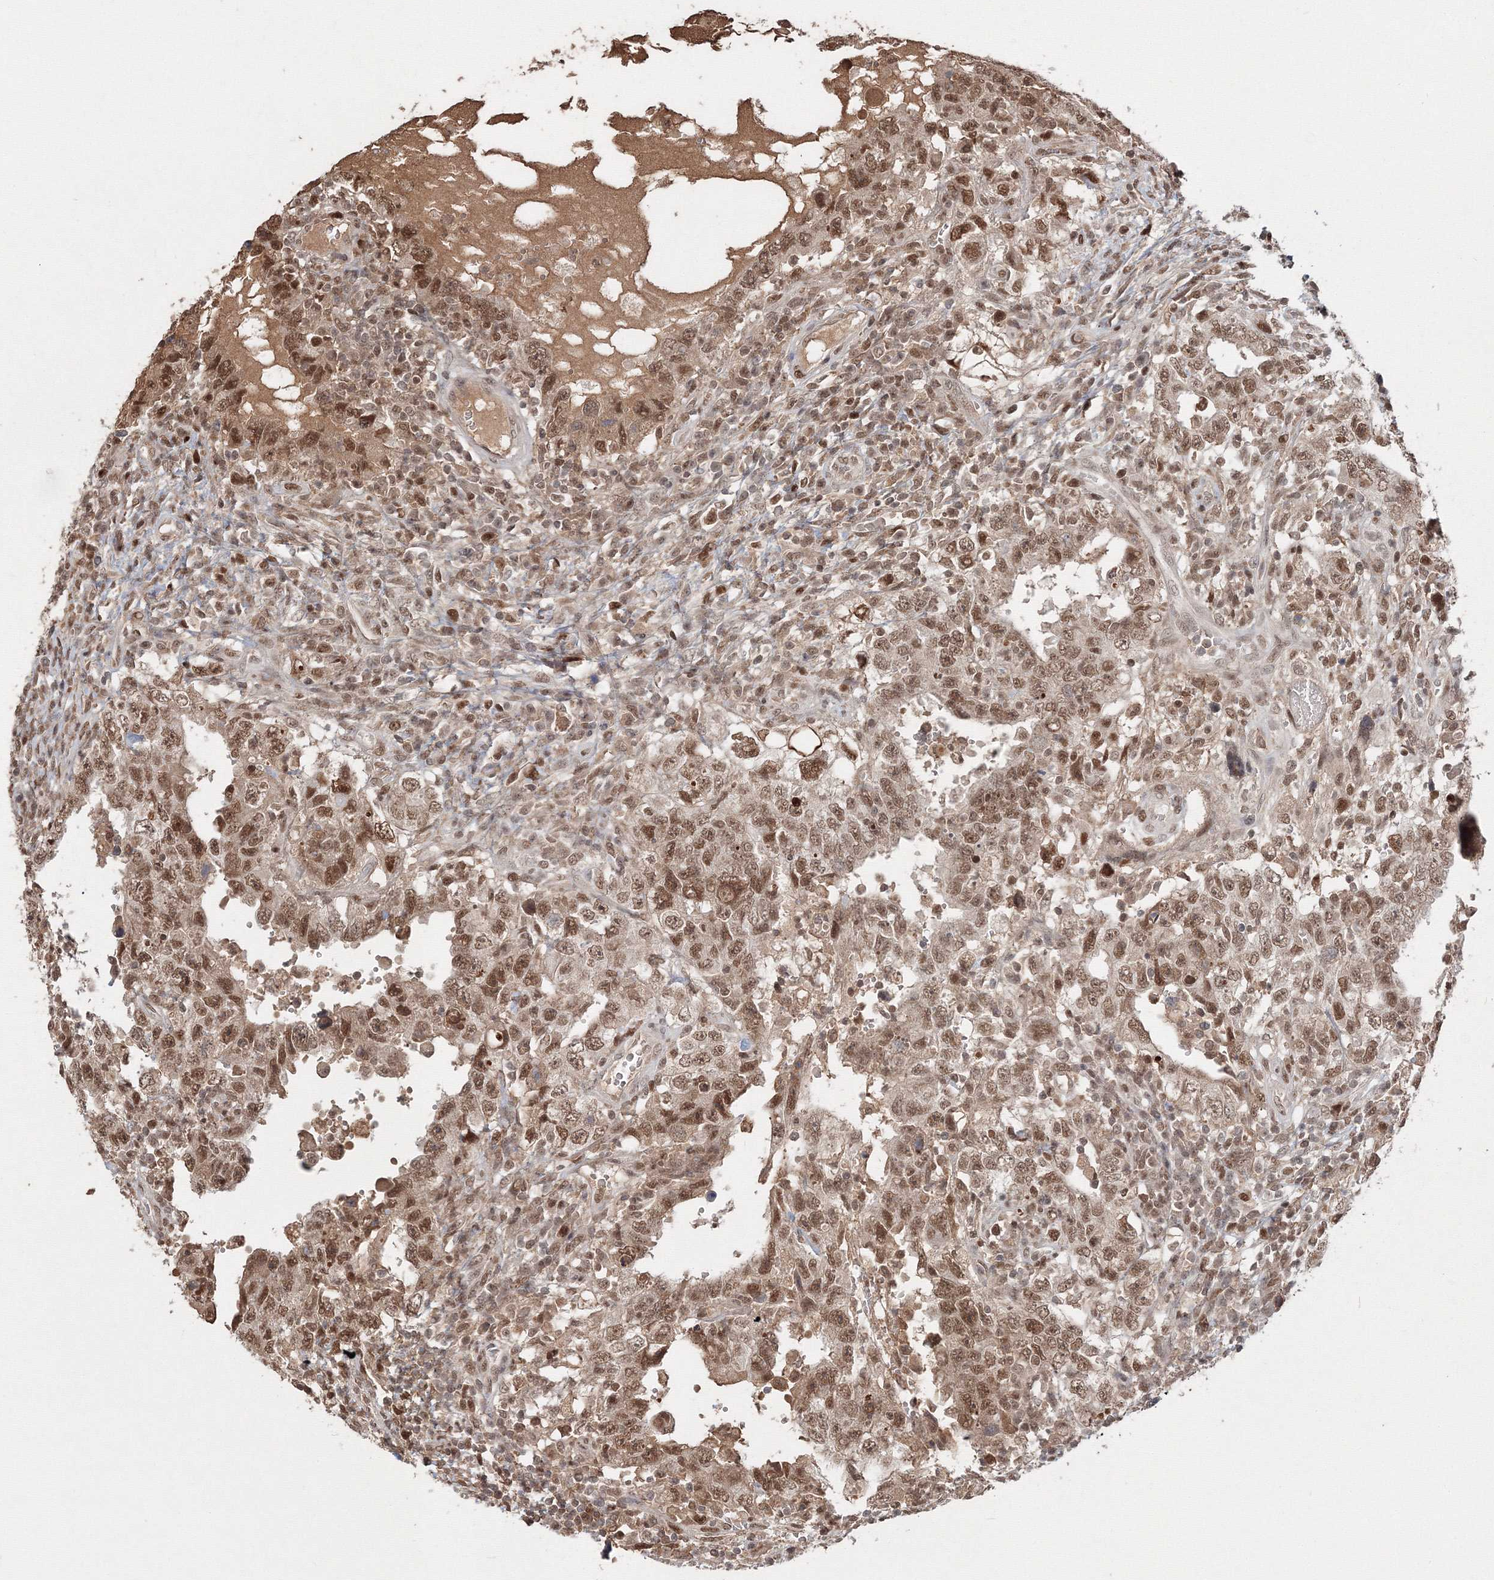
{"staining": {"intensity": "moderate", "quantity": ">75%", "location": "nuclear"}, "tissue": "testis cancer", "cell_type": "Tumor cells", "image_type": "cancer", "snomed": [{"axis": "morphology", "description": "Carcinoma, Embryonal, NOS"}, {"axis": "topography", "description": "Testis"}], "caption": "Embryonal carcinoma (testis) was stained to show a protein in brown. There is medium levels of moderate nuclear positivity in approximately >75% of tumor cells. (IHC, brightfield microscopy, high magnification).", "gene": "IWS1", "patient": {"sex": "male", "age": 26}}